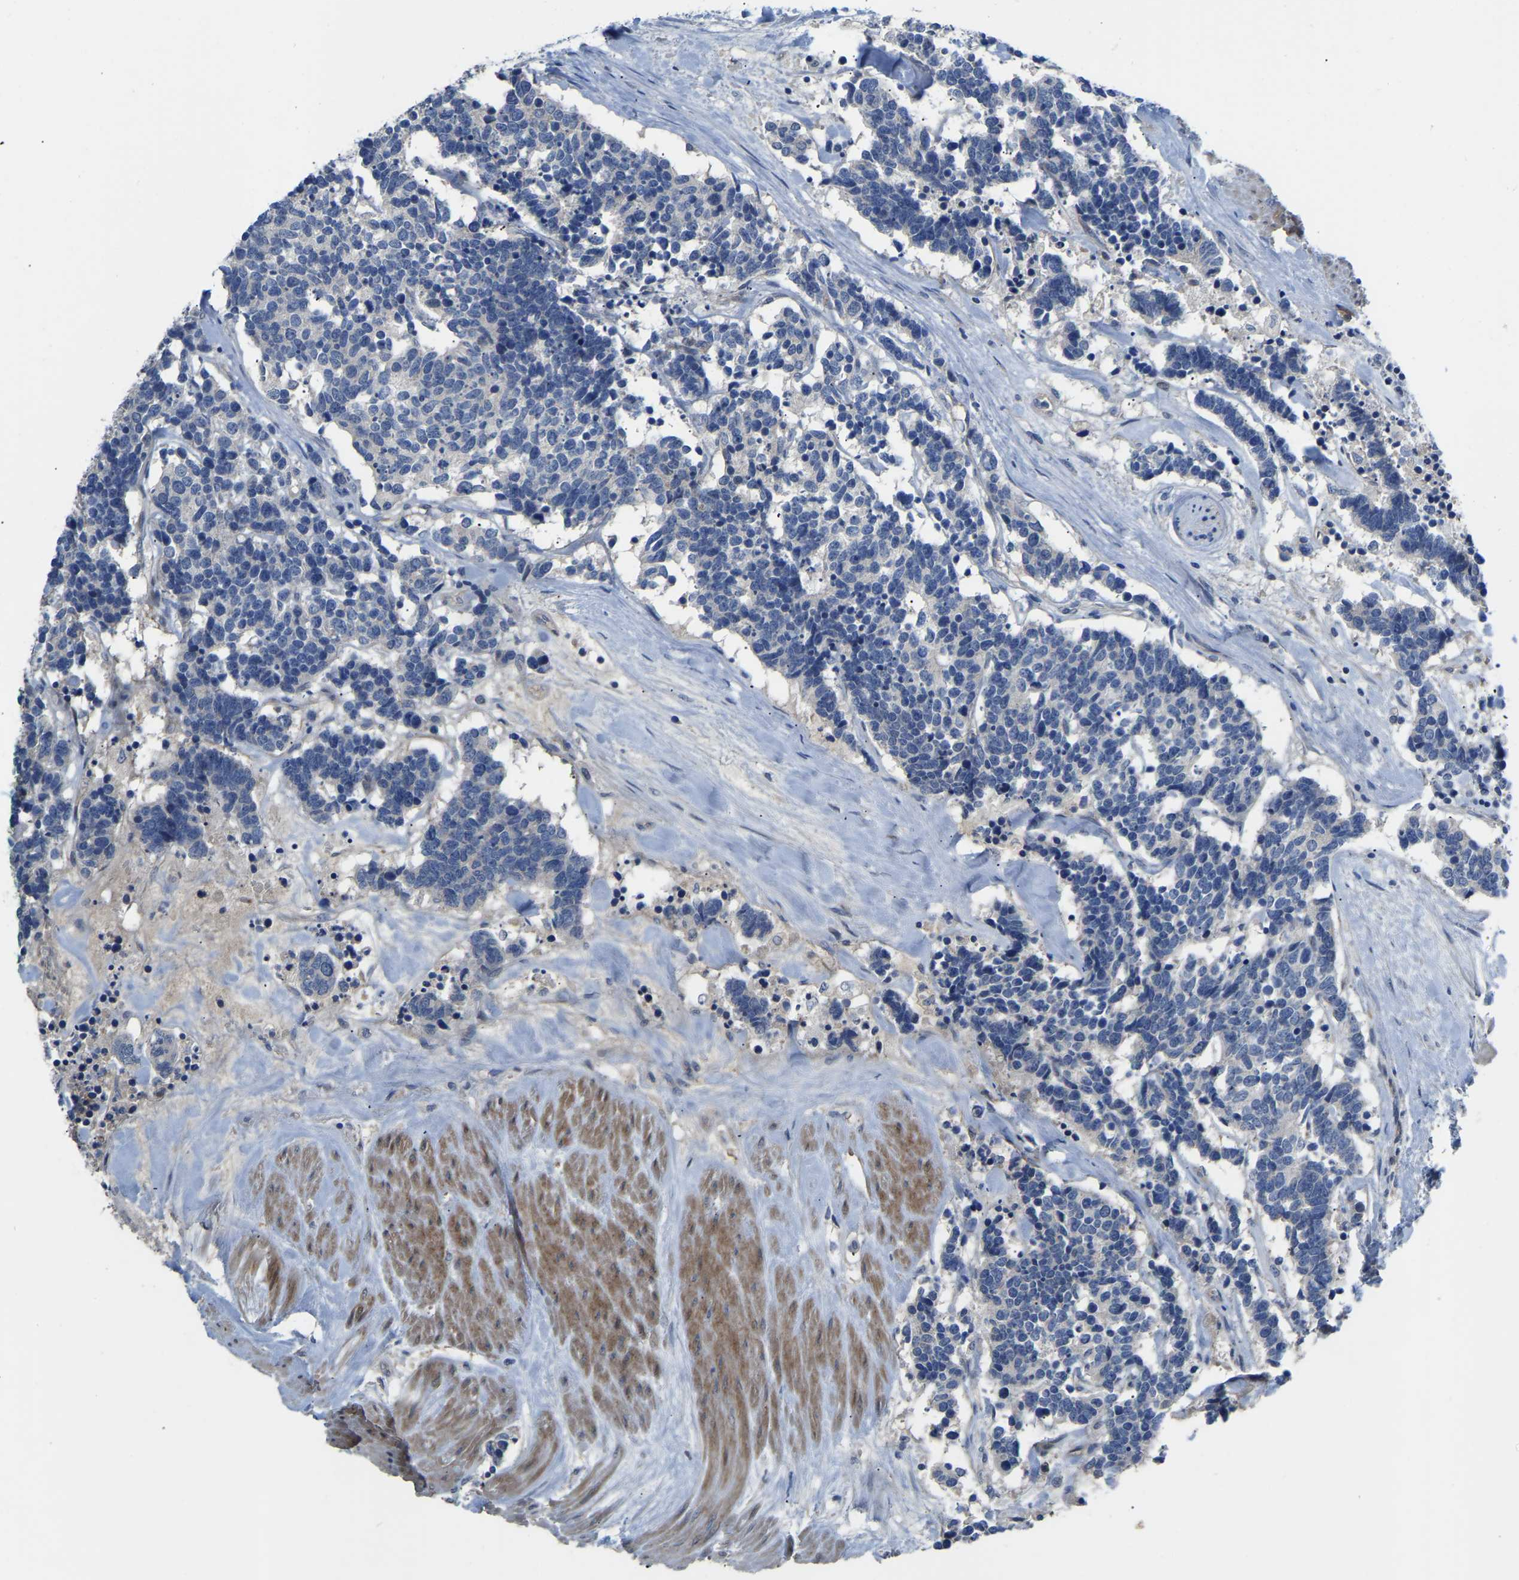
{"staining": {"intensity": "negative", "quantity": "none", "location": "none"}, "tissue": "carcinoid", "cell_type": "Tumor cells", "image_type": "cancer", "snomed": [{"axis": "morphology", "description": "Carcinoma, NOS"}, {"axis": "morphology", "description": "Carcinoid, malignant, NOS"}, {"axis": "topography", "description": "Urinary bladder"}], "caption": "Carcinoid was stained to show a protein in brown. There is no significant expression in tumor cells. (IHC, brightfield microscopy, high magnification).", "gene": "HIGD2B", "patient": {"sex": "male", "age": 57}}